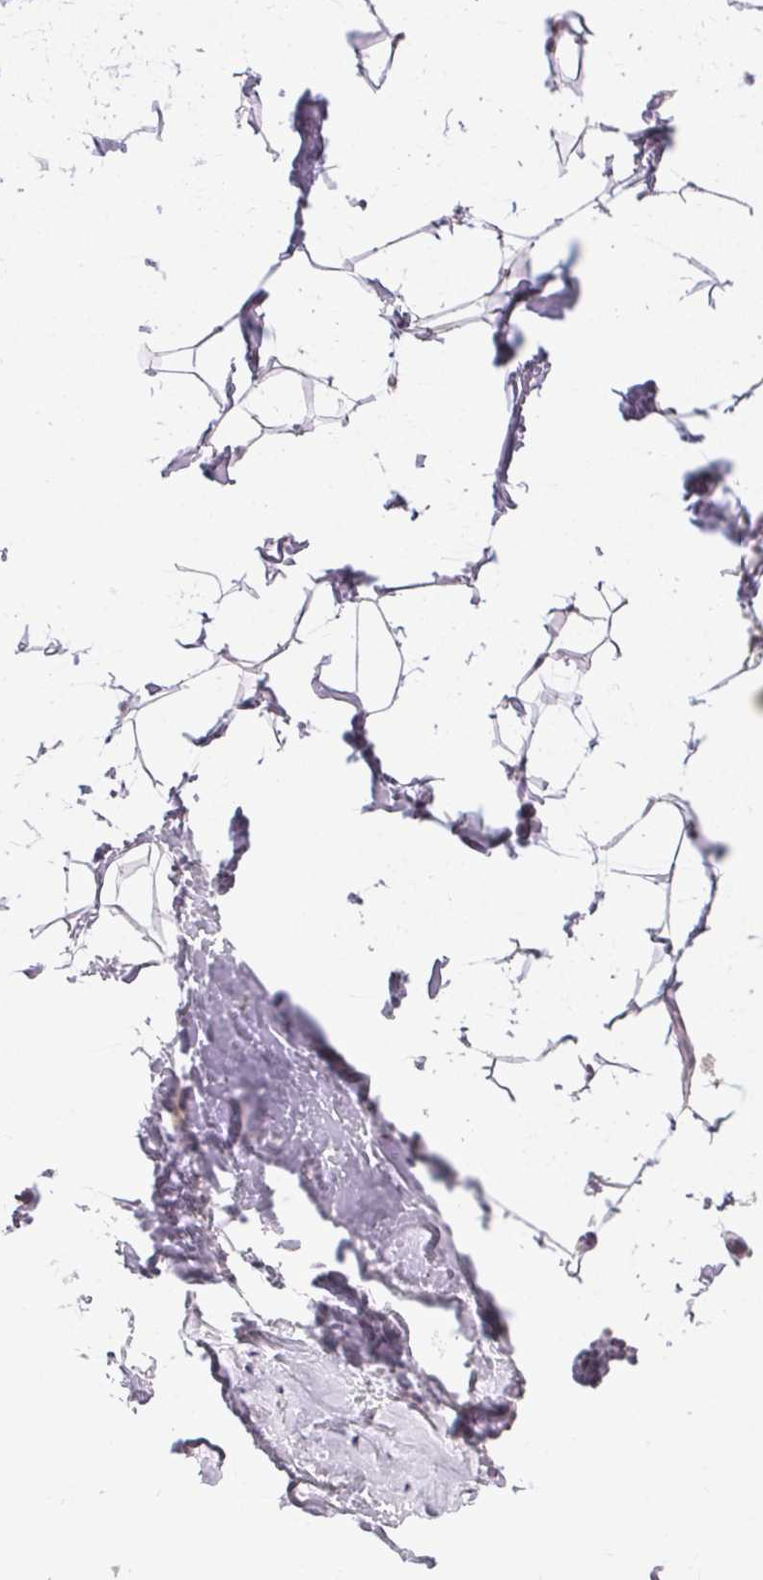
{"staining": {"intensity": "negative", "quantity": "none", "location": "none"}, "tissue": "breast", "cell_type": "Adipocytes", "image_type": "normal", "snomed": [{"axis": "morphology", "description": "Normal tissue, NOS"}, {"axis": "topography", "description": "Breast"}], "caption": "An immunohistochemistry histopathology image of normal breast is shown. There is no staining in adipocytes of breast.", "gene": "FAM168A", "patient": {"sex": "female", "age": 32}}